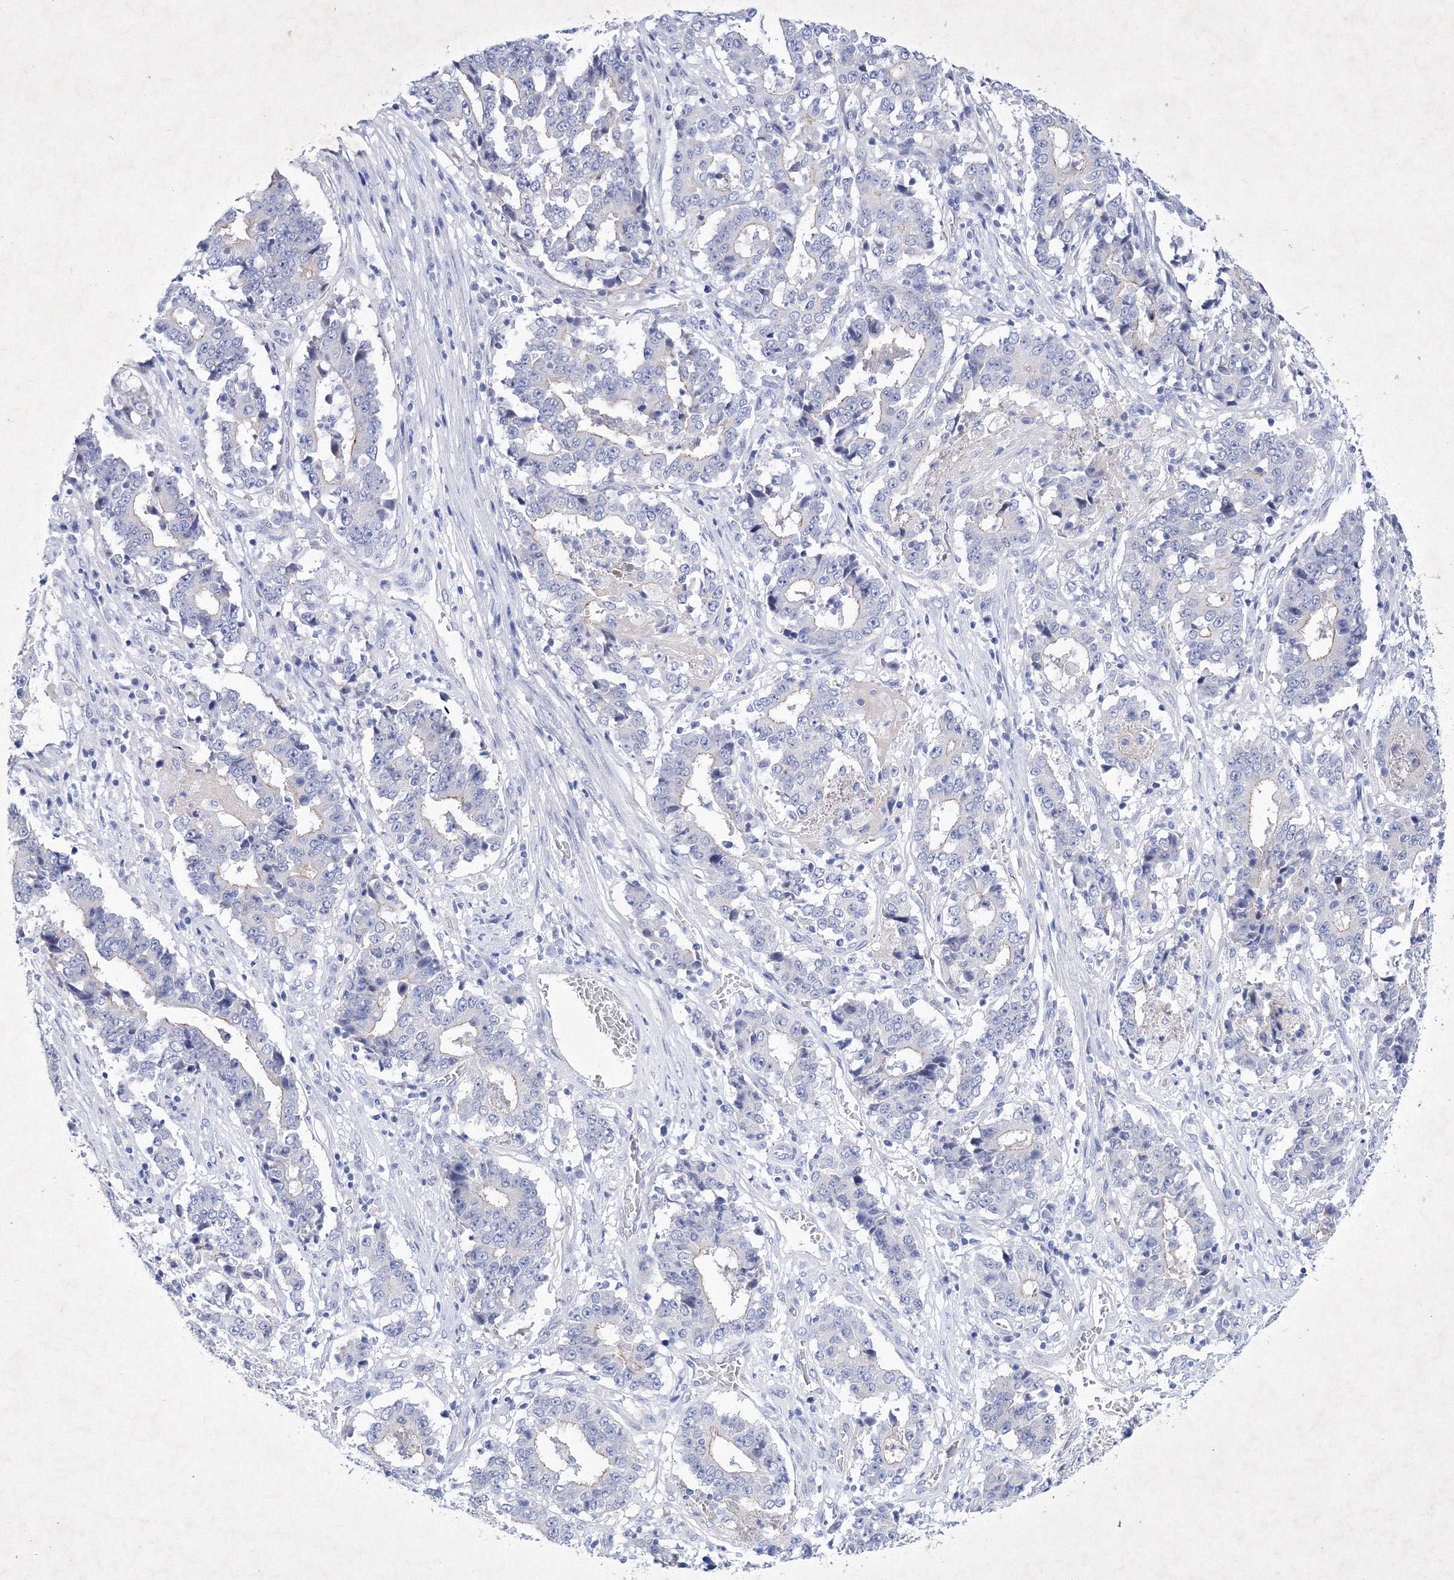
{"staining": {"intensity": "negative", "quantity": "none", "location": "none"}, "tissue": "stomach cancer", "cell_type": "Tumor cells", "image_type": "cancer", "snomed": [{"axis": "morphology", "description": "Adenocarcinoma, NOS"}, {"axis": "topography", "description": "Stomach"}], "caption": "Image shows no protein staining in tumor cells of stomach cancer tissue.", "gene": "GPN1", "patient": {"sex": "male", "age": 59}}